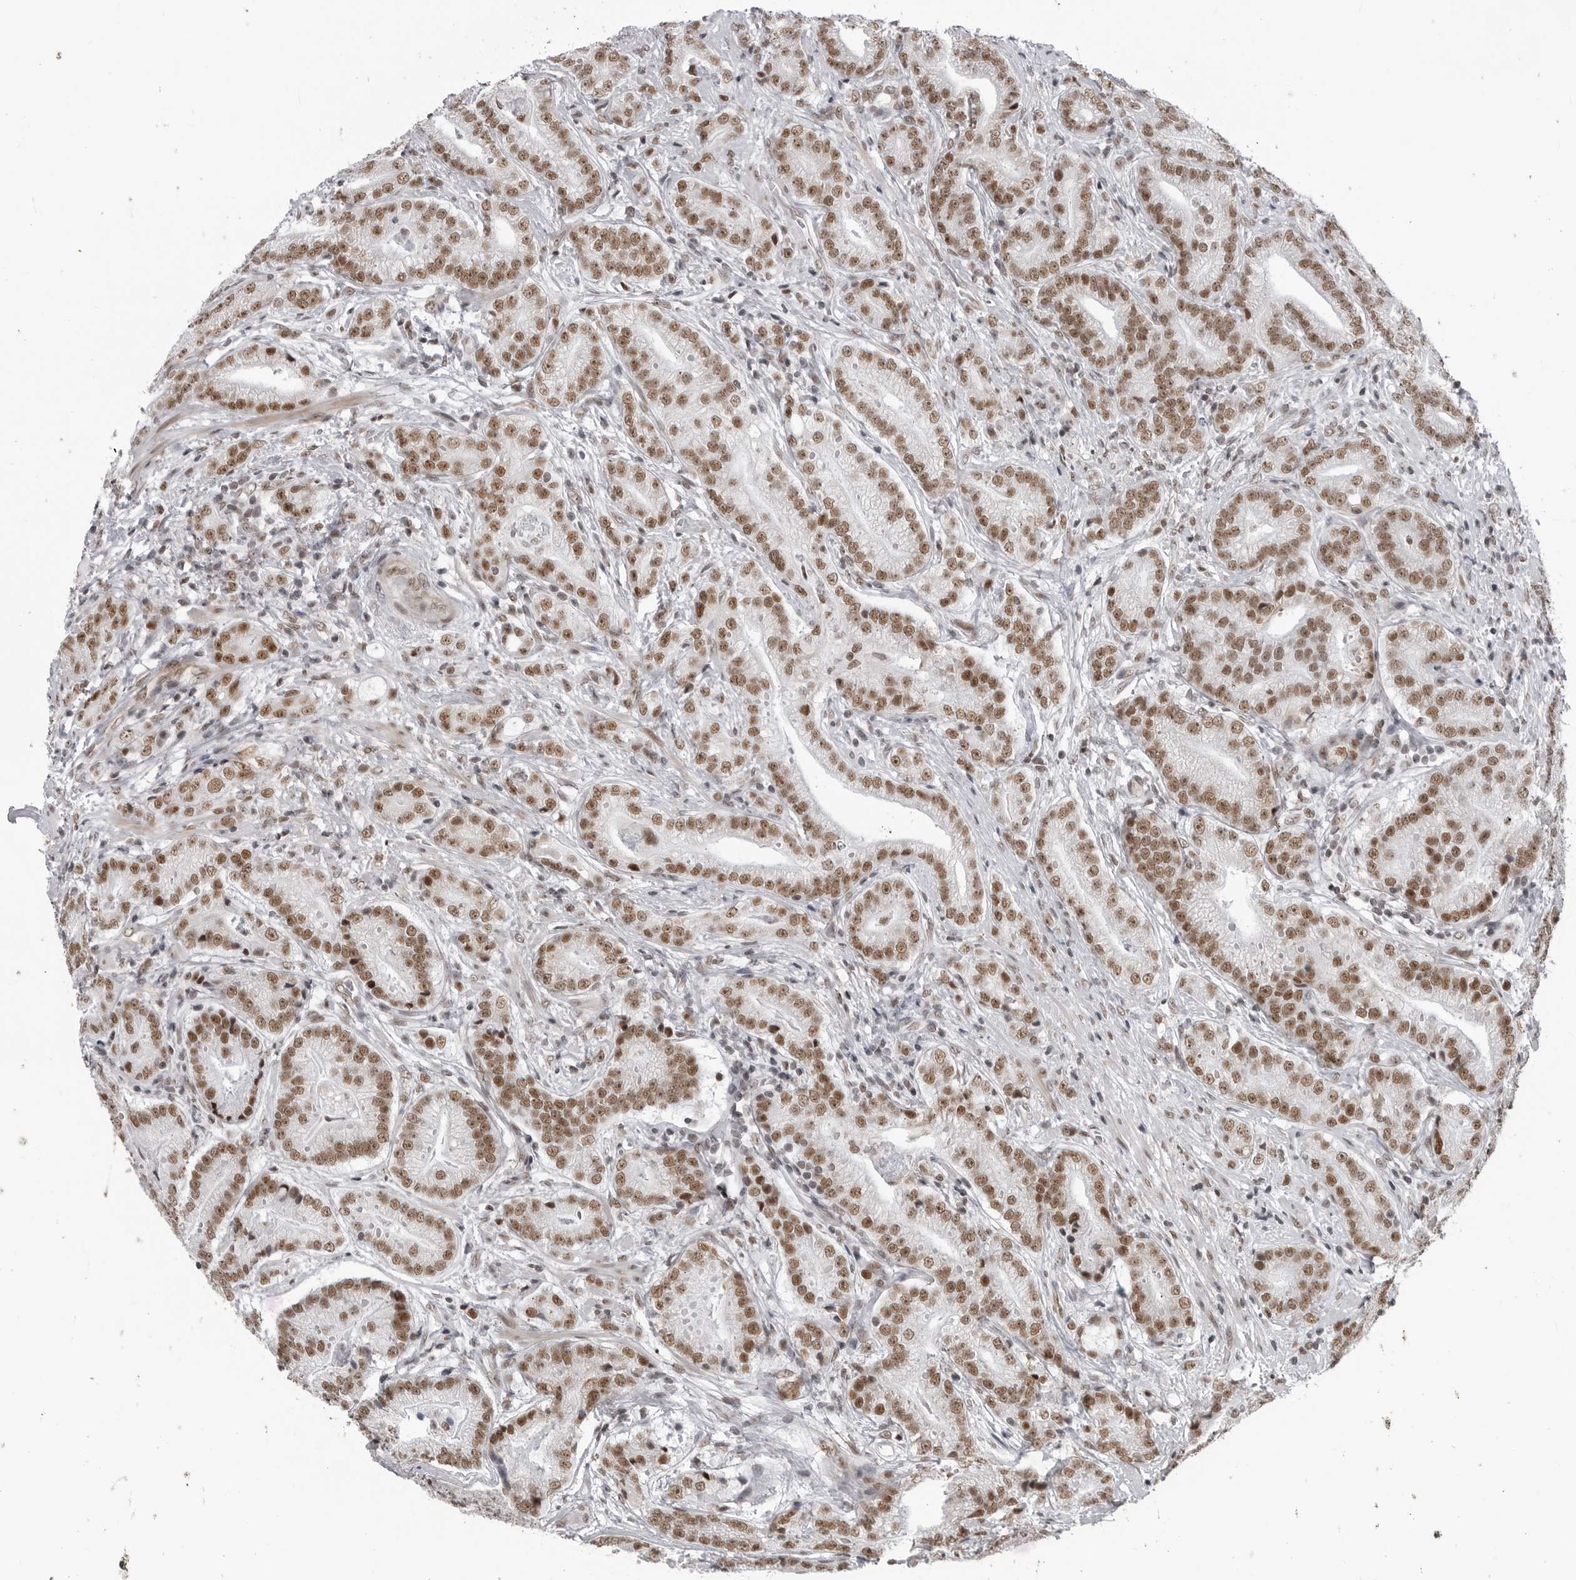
{"staining": {"intensity": "moderate", "quantity": ">75%", "location": "nuclear"}, "tissue": "prostate cancer", "cell_type": "Tumor cells", "image_type": "cancer", "snomed": [{"axis": "morphology", "description": "Adenocarcinoma, High grade"}, {"axis": "topography", "description": "Prostate"}], "caption": "Immunohistochemistry of human prostate cancer (adenocarcinoma (high-grade)) demonstrates medium levels of moderate nuclear staining in approximately >75% of tumor cells.", "gene": "RNF26", "patient": {"sex": "male", "age": 57}}